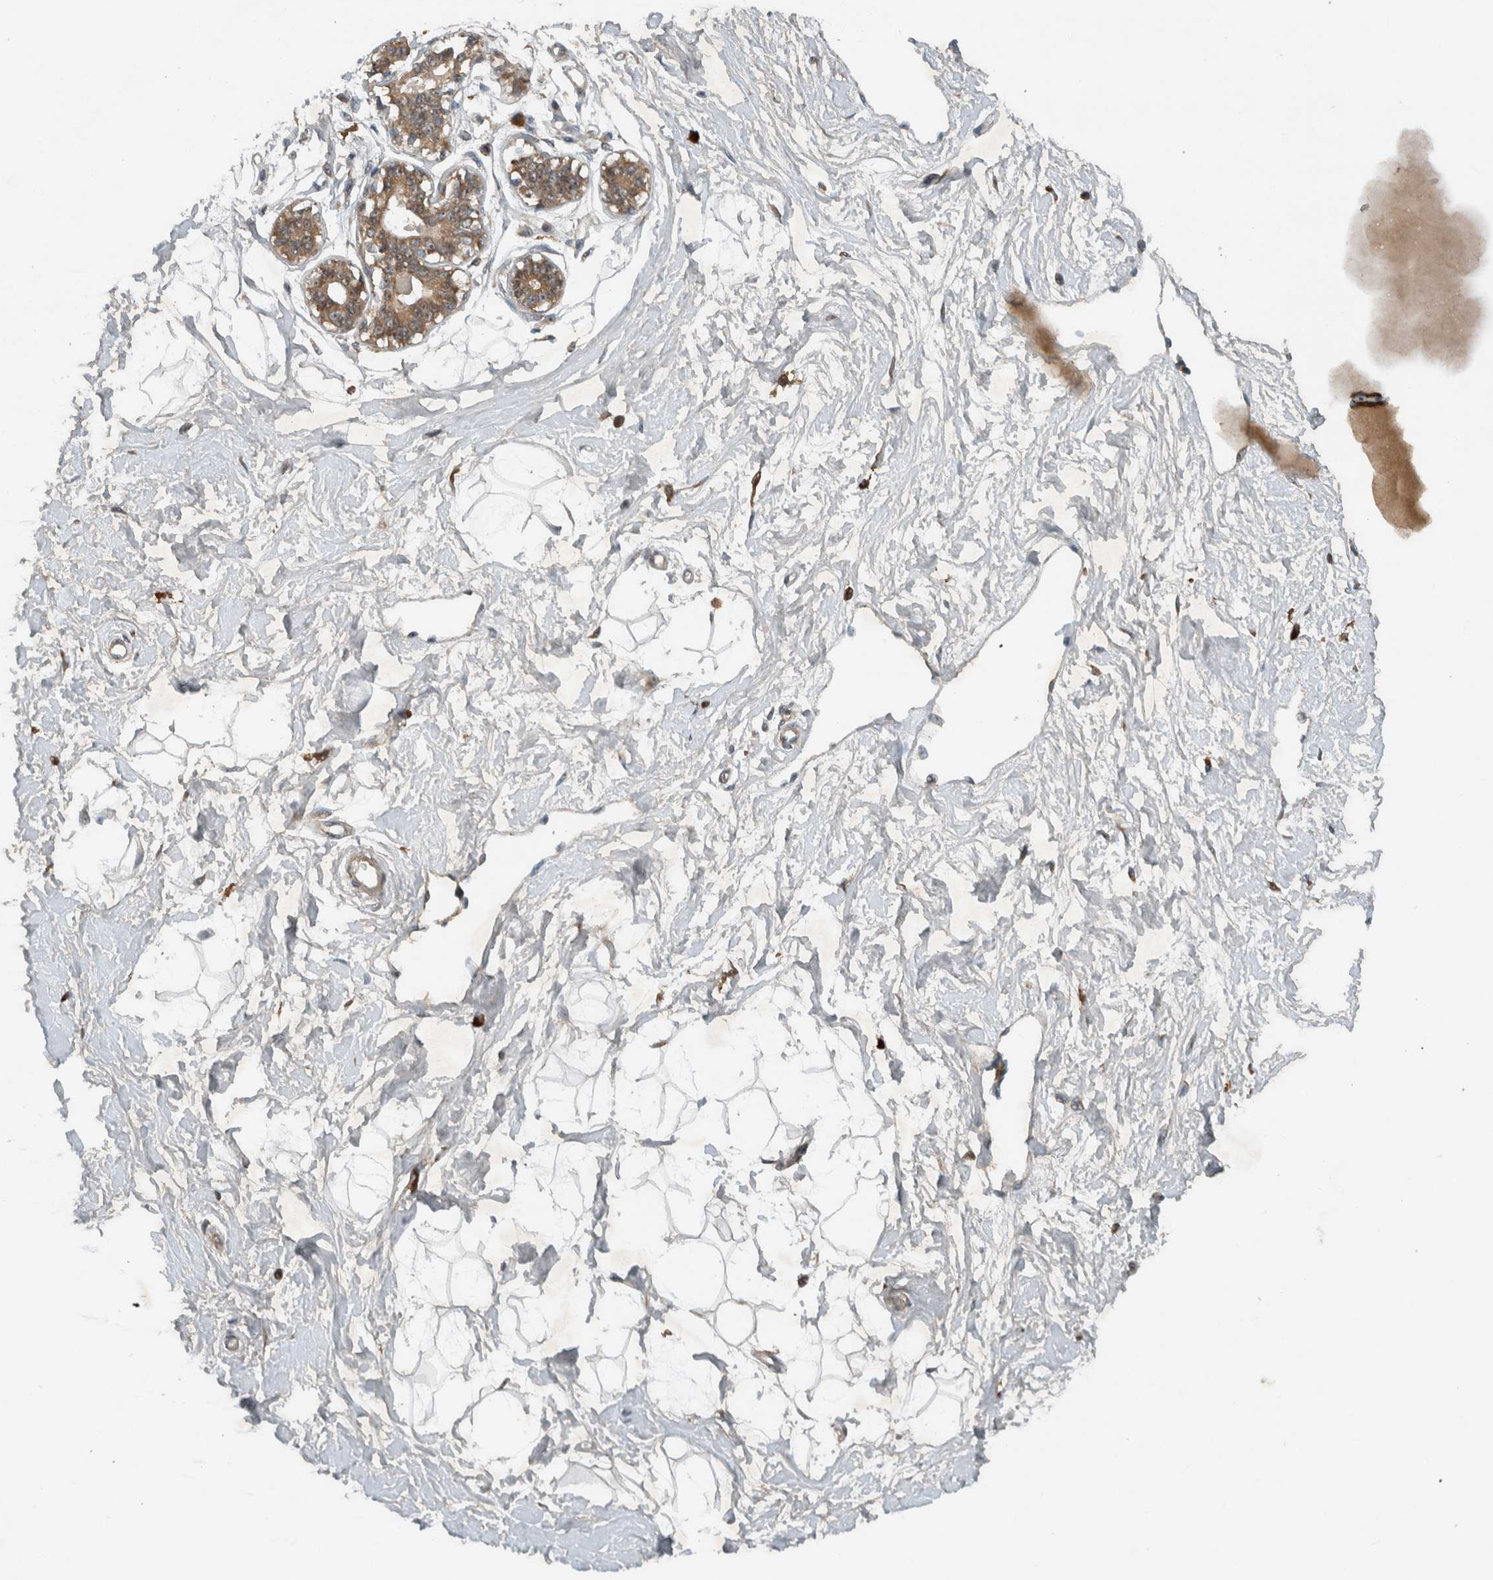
{"staining": {"intensity": "negative", "quantity": "none", "location": "none"}, "tissue": "breast", "cell_type": "Adipocytes", "image_type": "normal", "snomed": [{"axis": "morphology", "description": "Normal tissue, NOS"}, {"axis": "topography", "description": "Breast"}], "caption": "DAB immunohistochemical staining of benign human breast displays no significant positivity in adipocytes.", "gene": "GPR137B", "patient": {"sex": "female", "age": 45}}